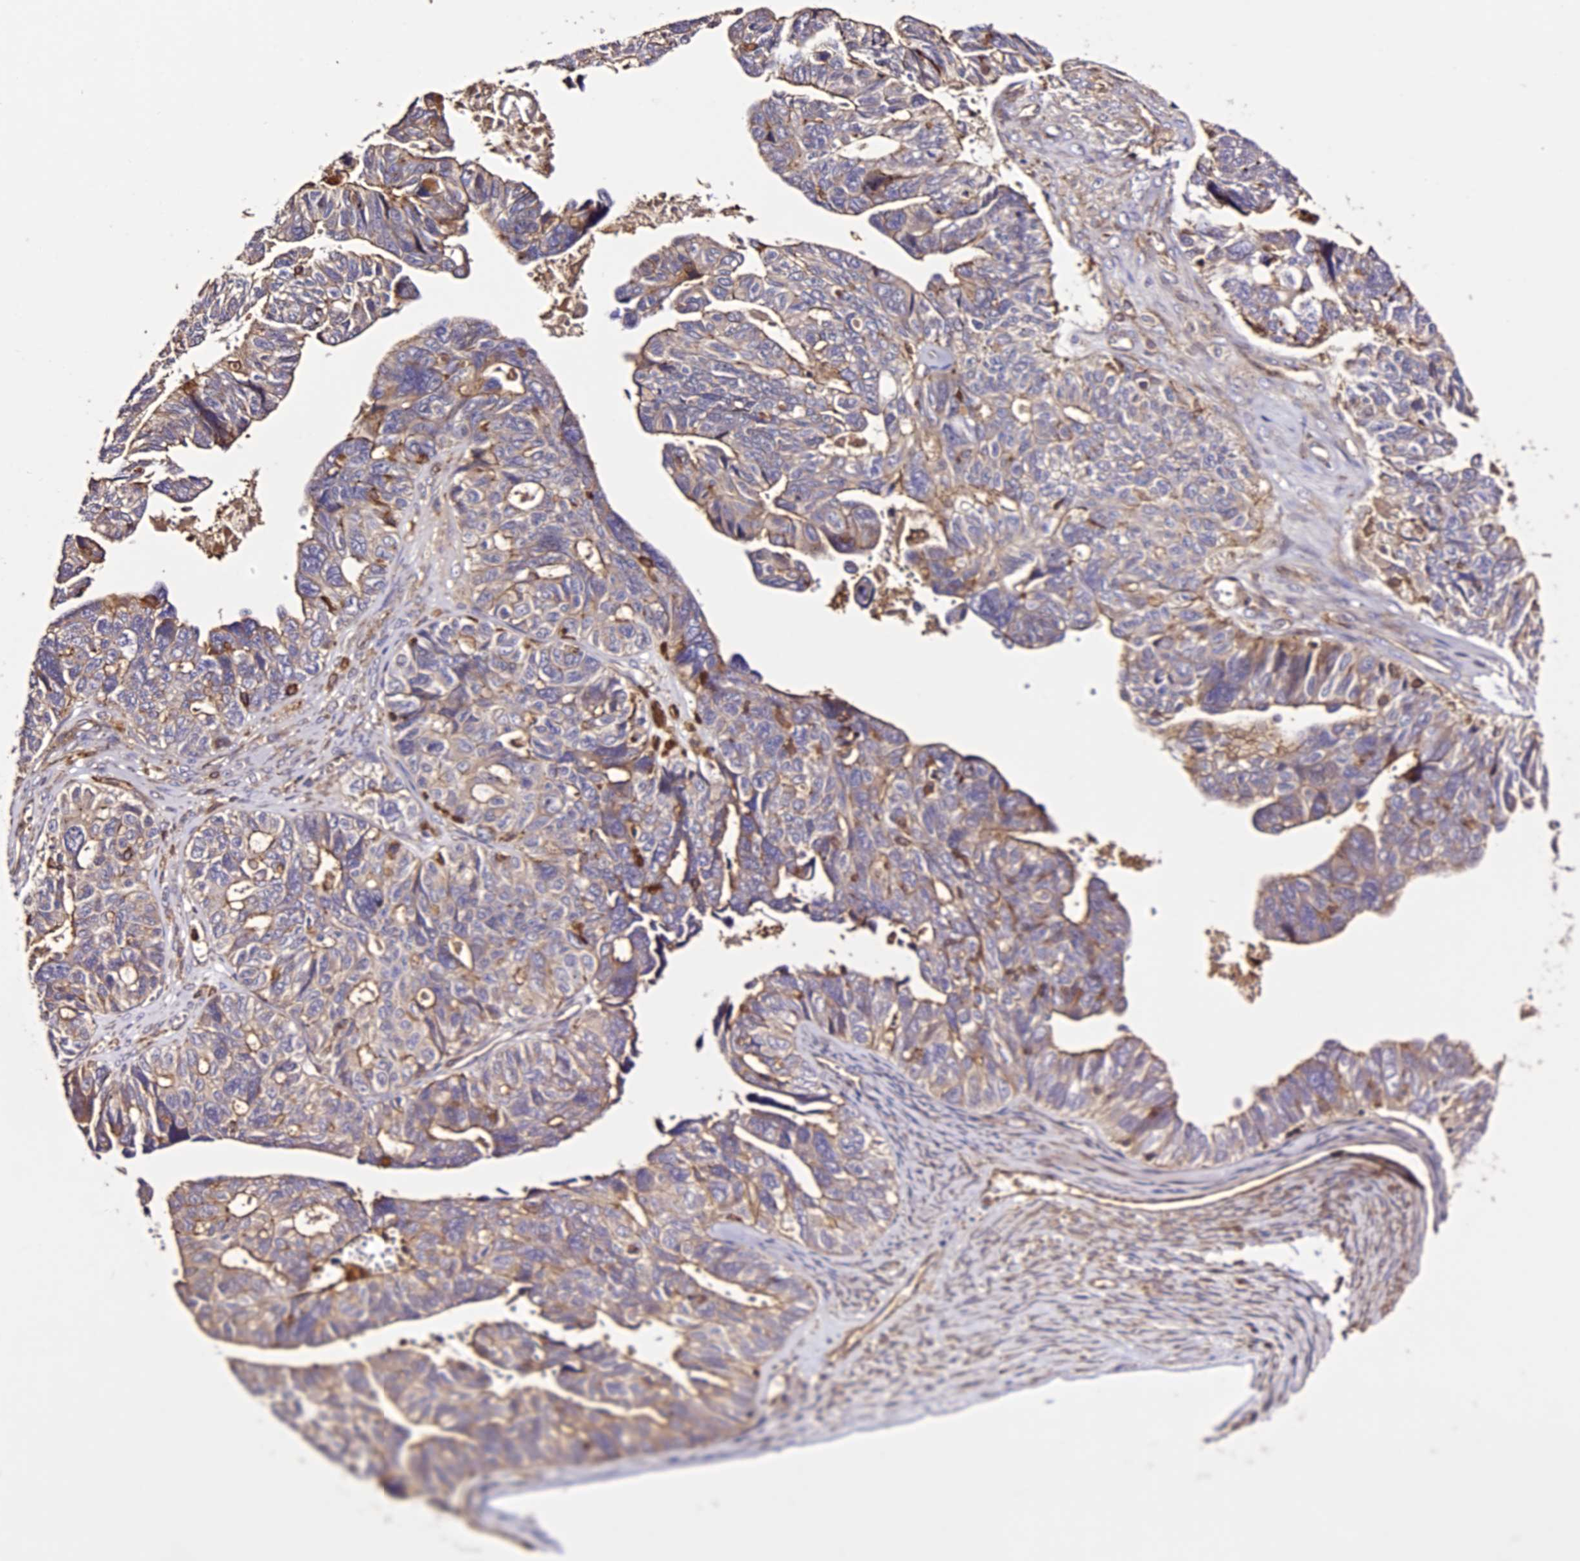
{"staining": {"intensity": "moderate", "quantity": ">75%", "location": "cytoplasmic/membranous"}, "tissue": "ovarian cancer", "cell_type": "Tumor cells", "image_type": "cancer", "snomed": [{"axis": "morphology", "description": "Cystadenocarcinoma, serous, NOS"}, {"axis": "topography", "description": "Ovary"}], "caption": "Protein expression by immunohistochemistry (IHC) displays moderate cytoplasmic/membranous staining in approximately >75% of tumor cells in ovarian serous cystadenocarcinoma.", "gene": "RAPSN", "patient": {"sex": "female", "age": 79}}